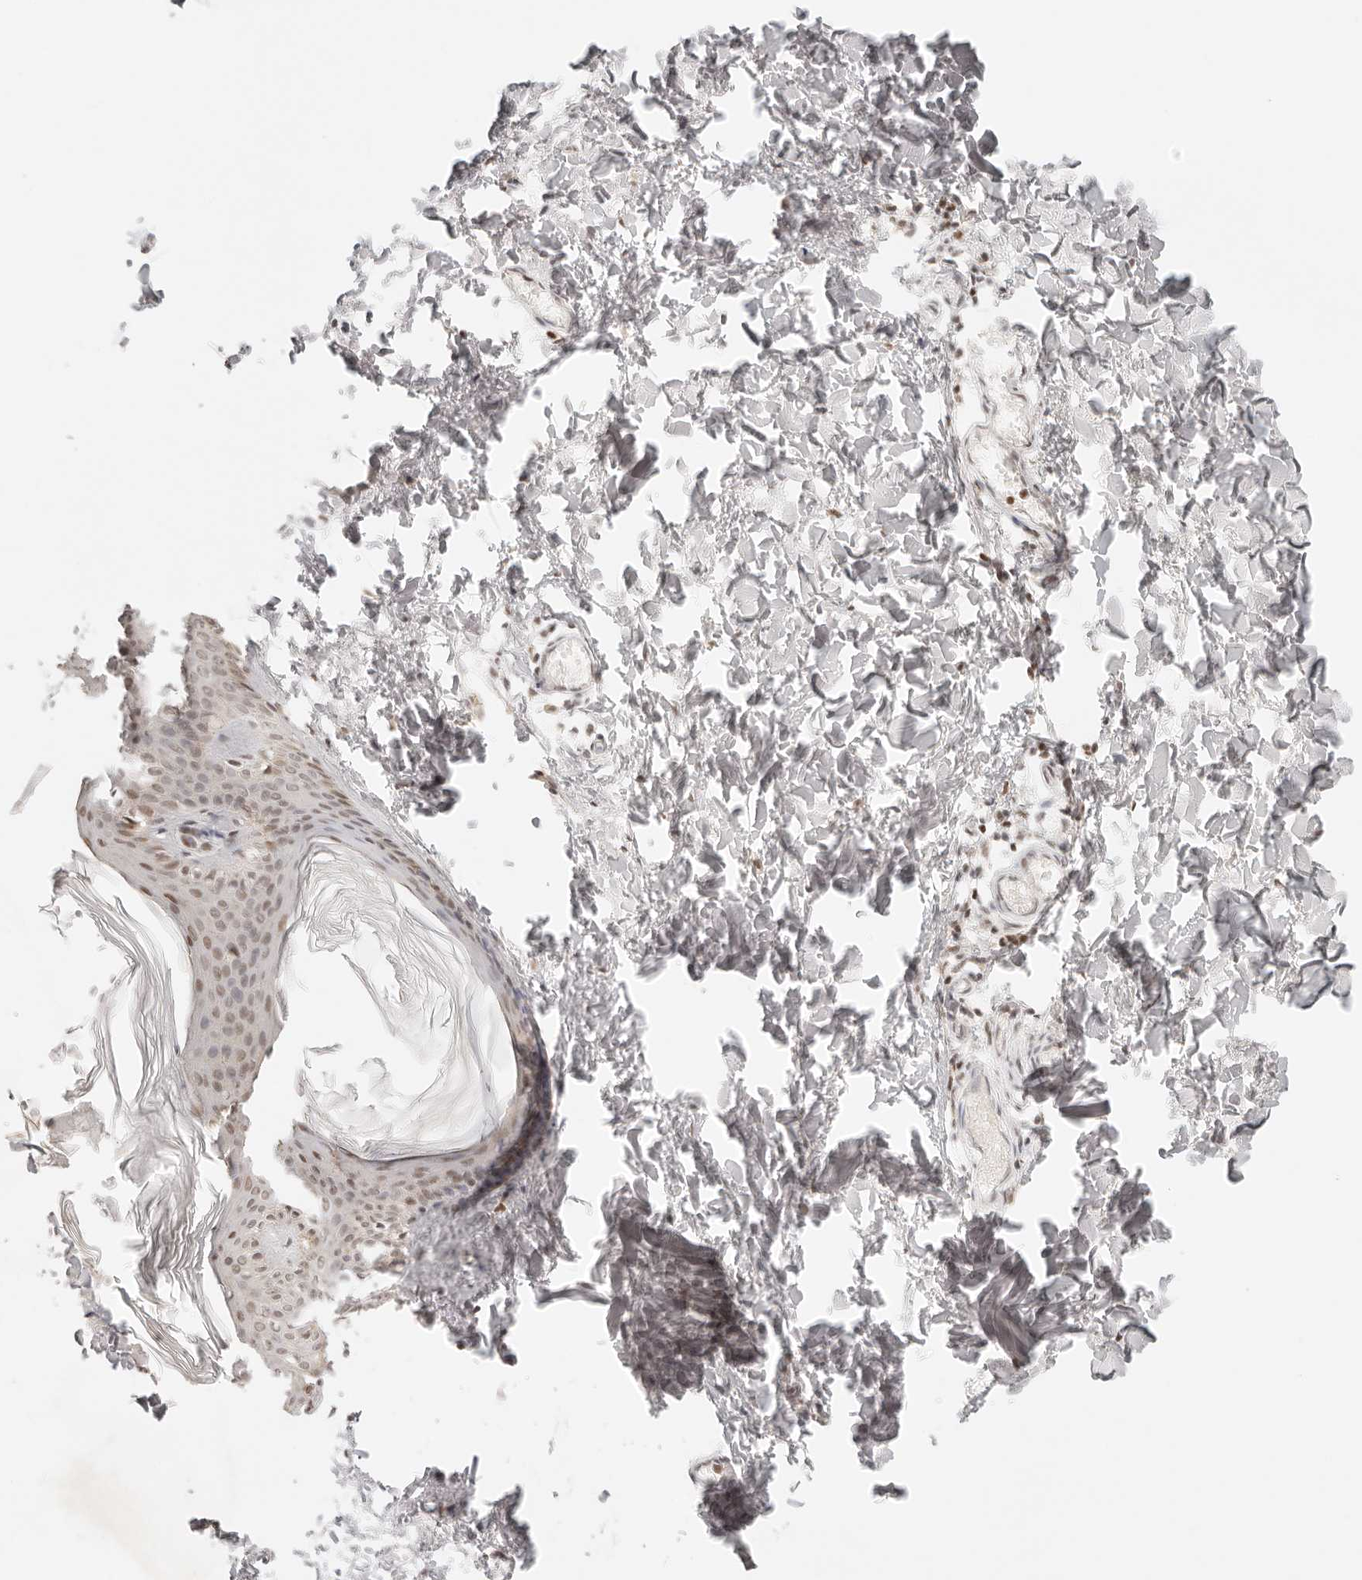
{"staining": {"intensity": "moderate", "quantity": ">75%", "location": "nuclear"}, "tissue": "skin", "cell_type": "Fibroblasts", "image_type": "normal", "snomed": [{"axis": "morphology", "description": "Normal tissue, NOS"}, {"axis": "topography", "description": "Skin"}], "caption": "DAB (3,3'-diaminobenzidine) immunohistochemical staining of unremarkable skin displays moderate nuclear protein positivity in approximately >75% of fibroblasts. (DAB = brown stain, brightfield microscopy at high magnification).", "gene": "HOXC5", "patient": {"sex": "female", "age": 27}}